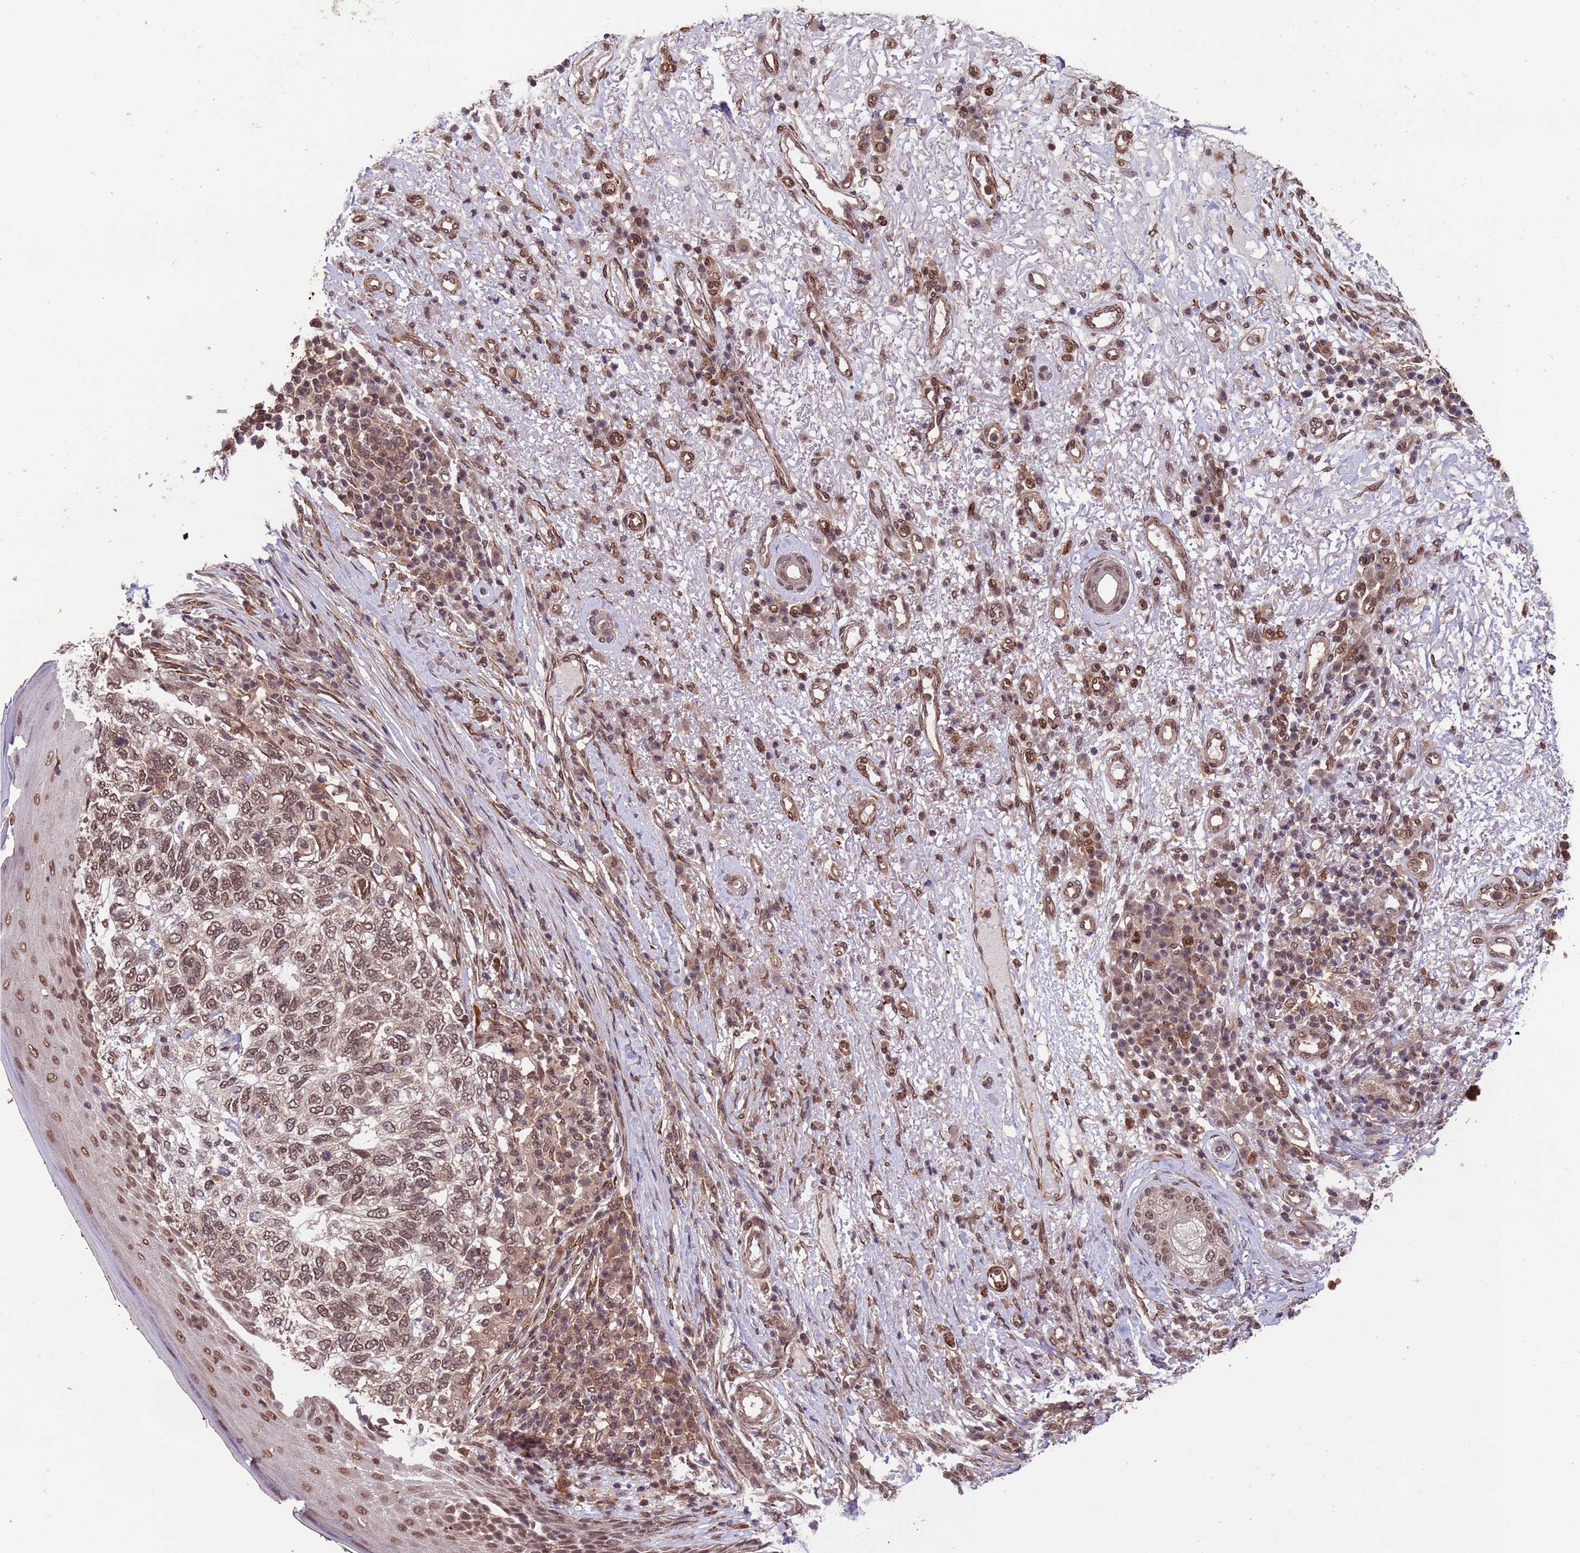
{"staining": {"intensity": "moderate", "quantity": ">75%", "location": "nuclear"}, "tissue": "skin cancer", "cell_type": "Tumor cells", "image_type": "cancer", "snomed": [{"axis": "morphology", "description": "Basal cell carcinoma"}, {"axis": "topography", "description": "Skin"}], "caption": "A photomicrograph showing moderate nuclear positivity in approximately >75% of tumor cells in basal cell carcinoma (skin), as visualized by brown immunohistochemical staining.", "gene": "VSTM4", "patient": {"sex": "female", "age": 65}}